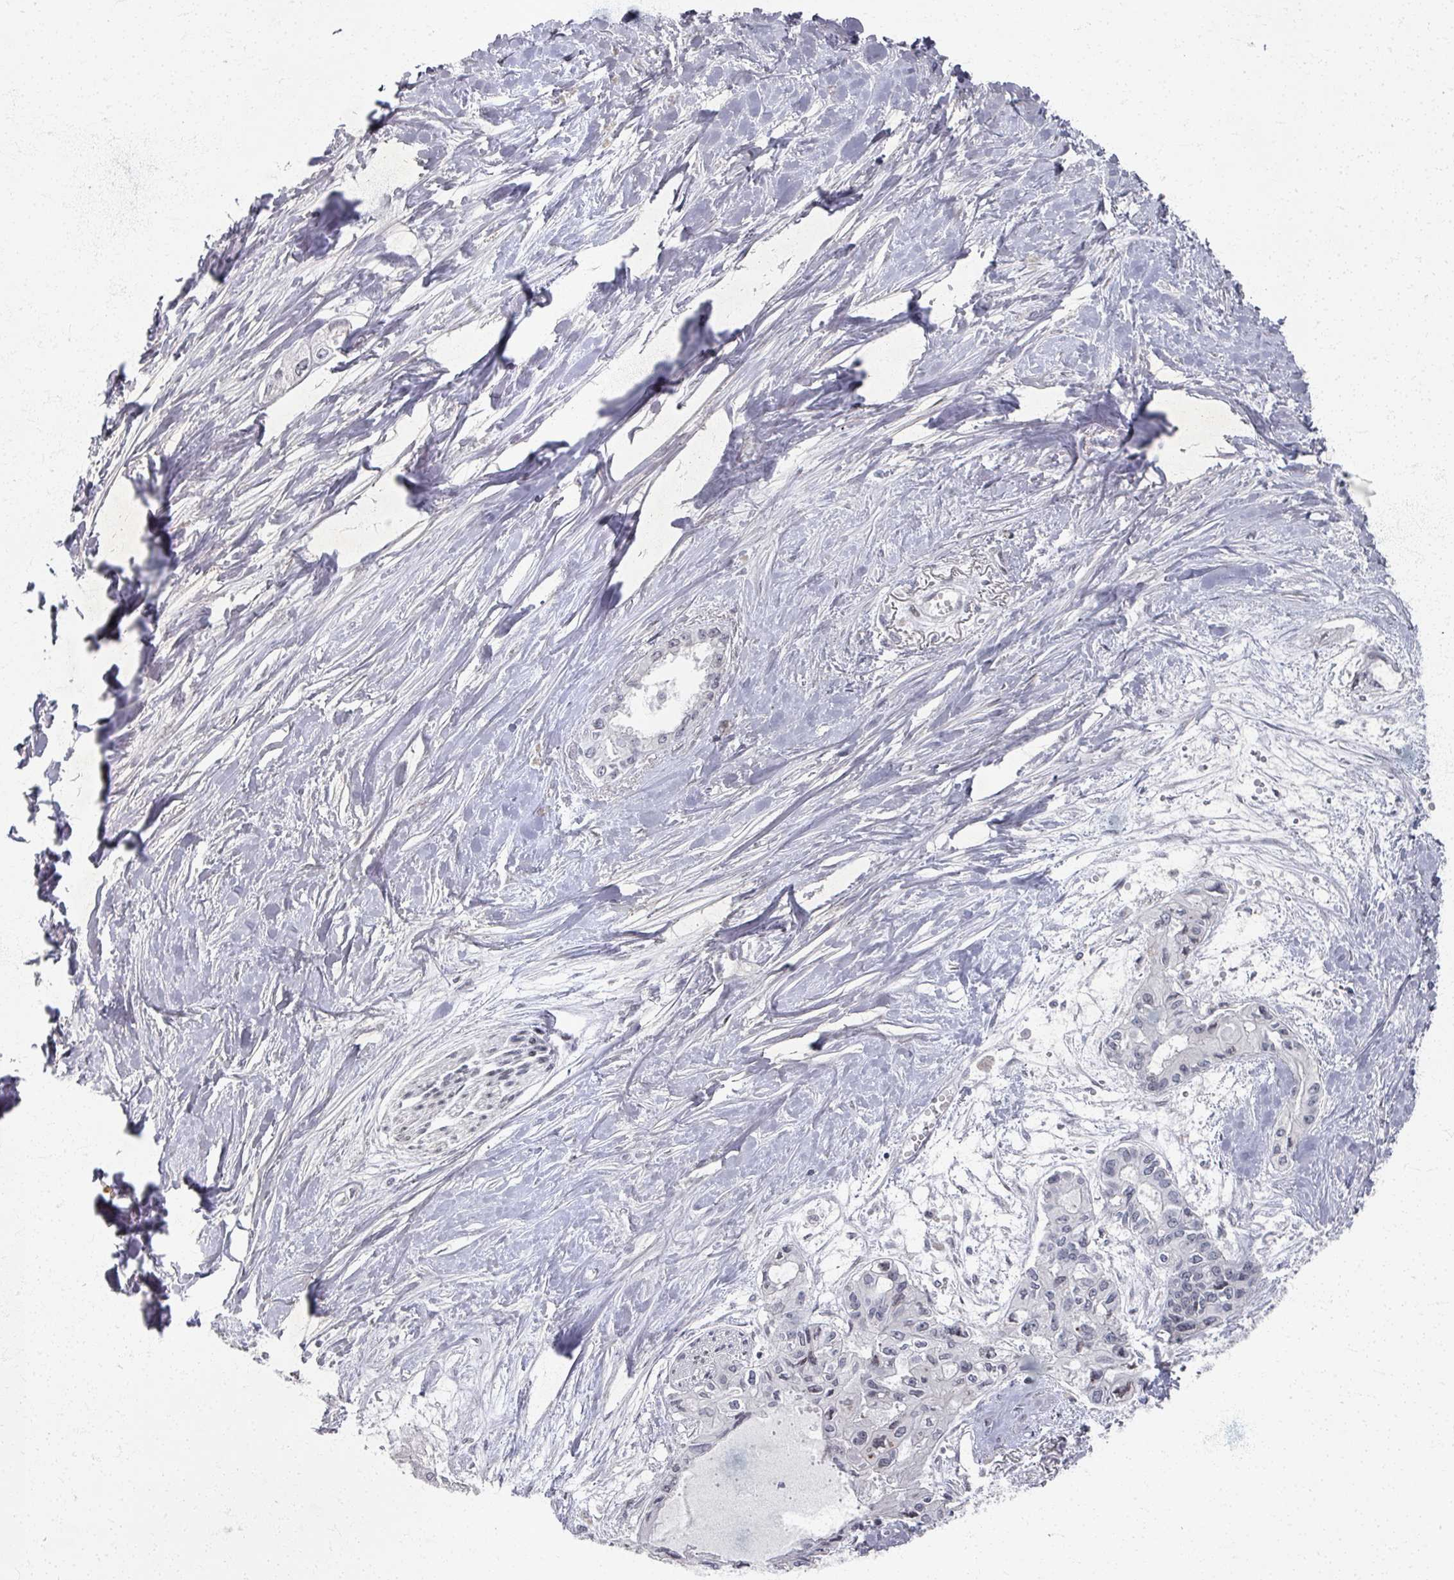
{"staining": {"intensity": "negative", "quantity": "none", "location": "none"}, "tissue": "pancreatic cancer", "cell_type": "Tumor cells", "image_type": "cancer", "snomed": [{"axis": "morphology", "description": "Adenocarcinoma, NOS"}, {"axis": "topography", "description": "Pancreas"}], "caption": "Tumor cells show no significant protein expression in pancreatic adenocarcinoma.", "gene": "PSKH1", "patient": {"sex": "female", "age": 50}}